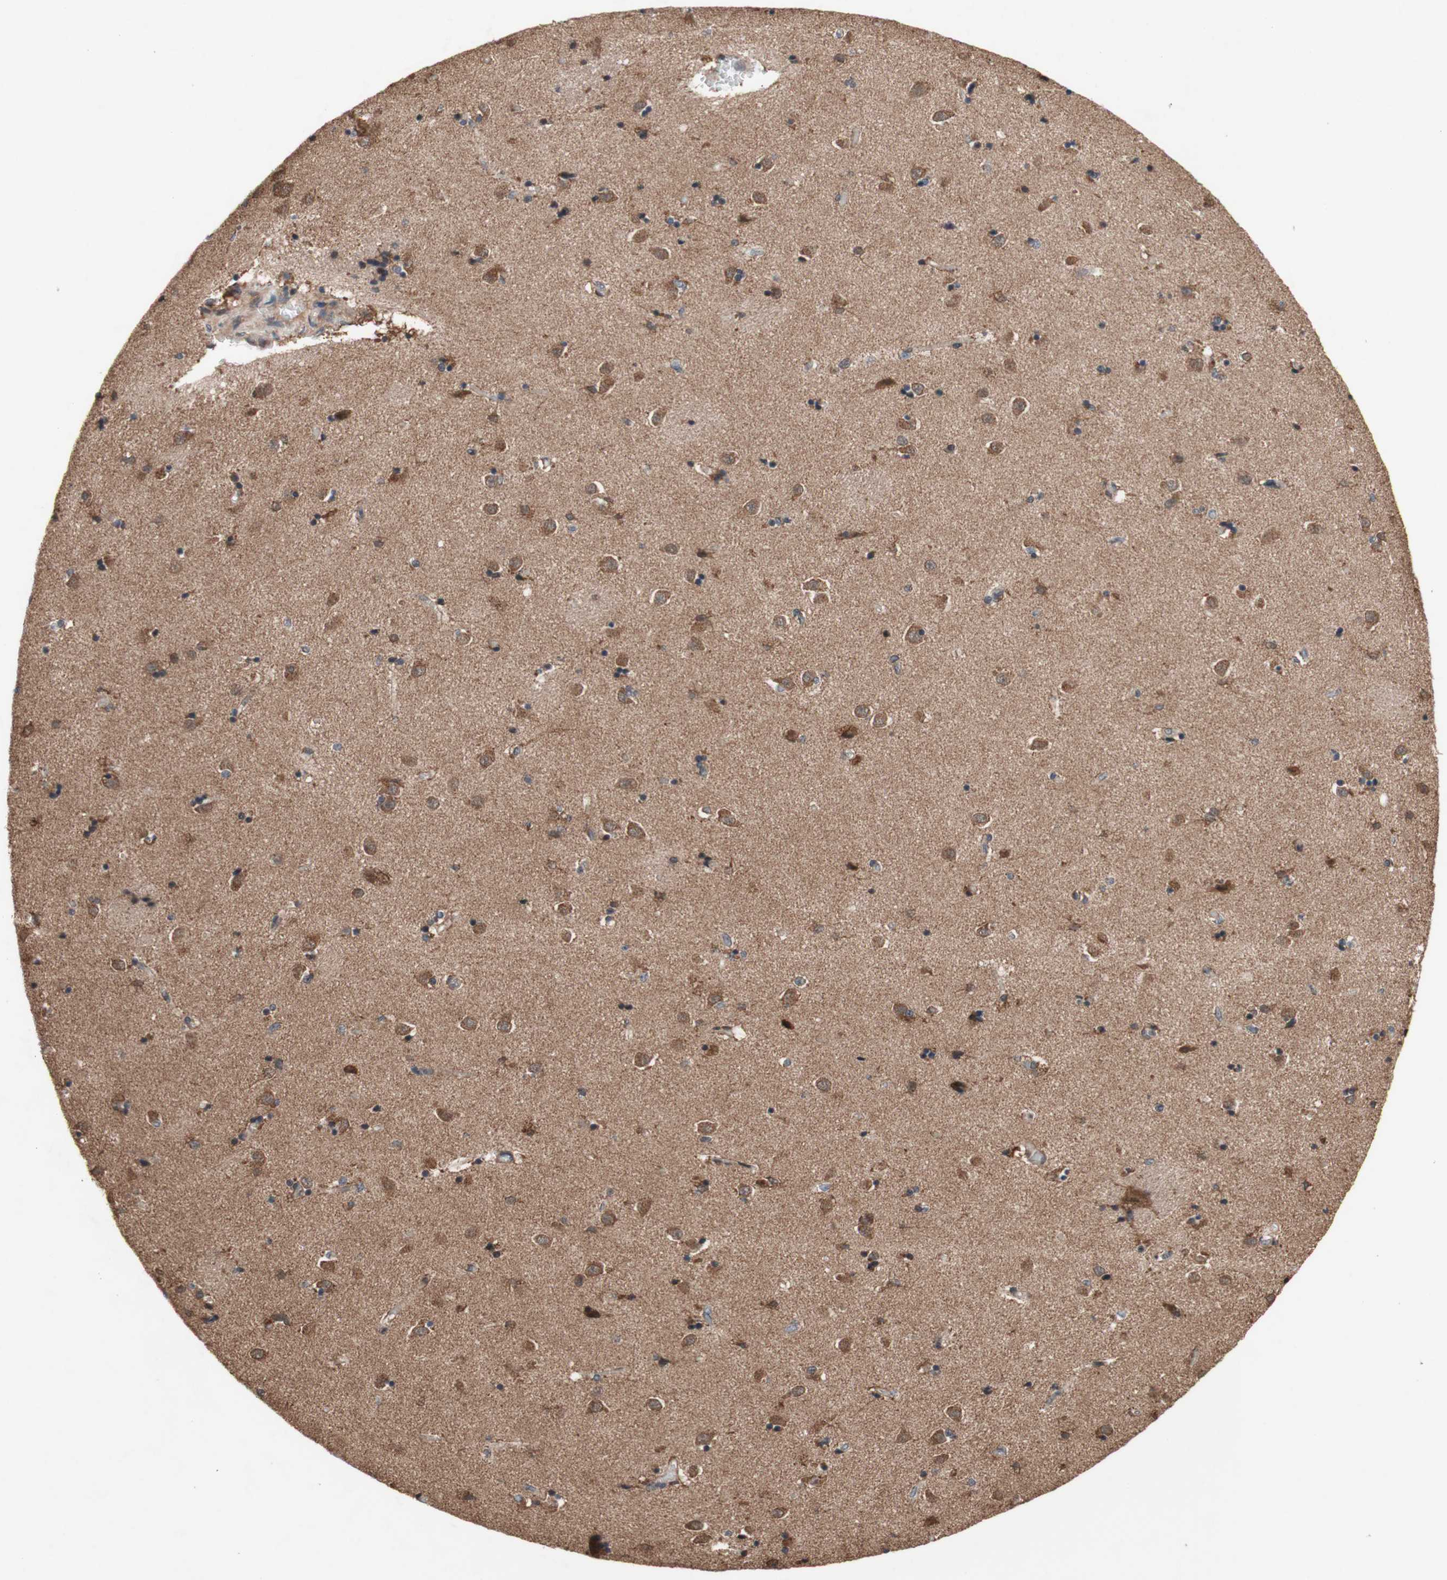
{"staining": {"intensity": "moderate", "quantity": "25%-75%", "location": "cytoplasmic/membranous"}, "tissue": "caudate", "cell_type": "Glial cells", "image_type": "normal", "snomed": [{"axis": "morphology", "description": "Normal tissue, NOS"}, {"axis": "topography", "description": "Lateral ventricle wall"}], "caption": "Approximately 25%-75% of glial cells in benign human caudate display moderate cytoplasmic/membranous protein positivity as visualized by brown immunohistochemical staining.", "gene": "DDOST", "patient": {"sex": "female", "age": 54}}